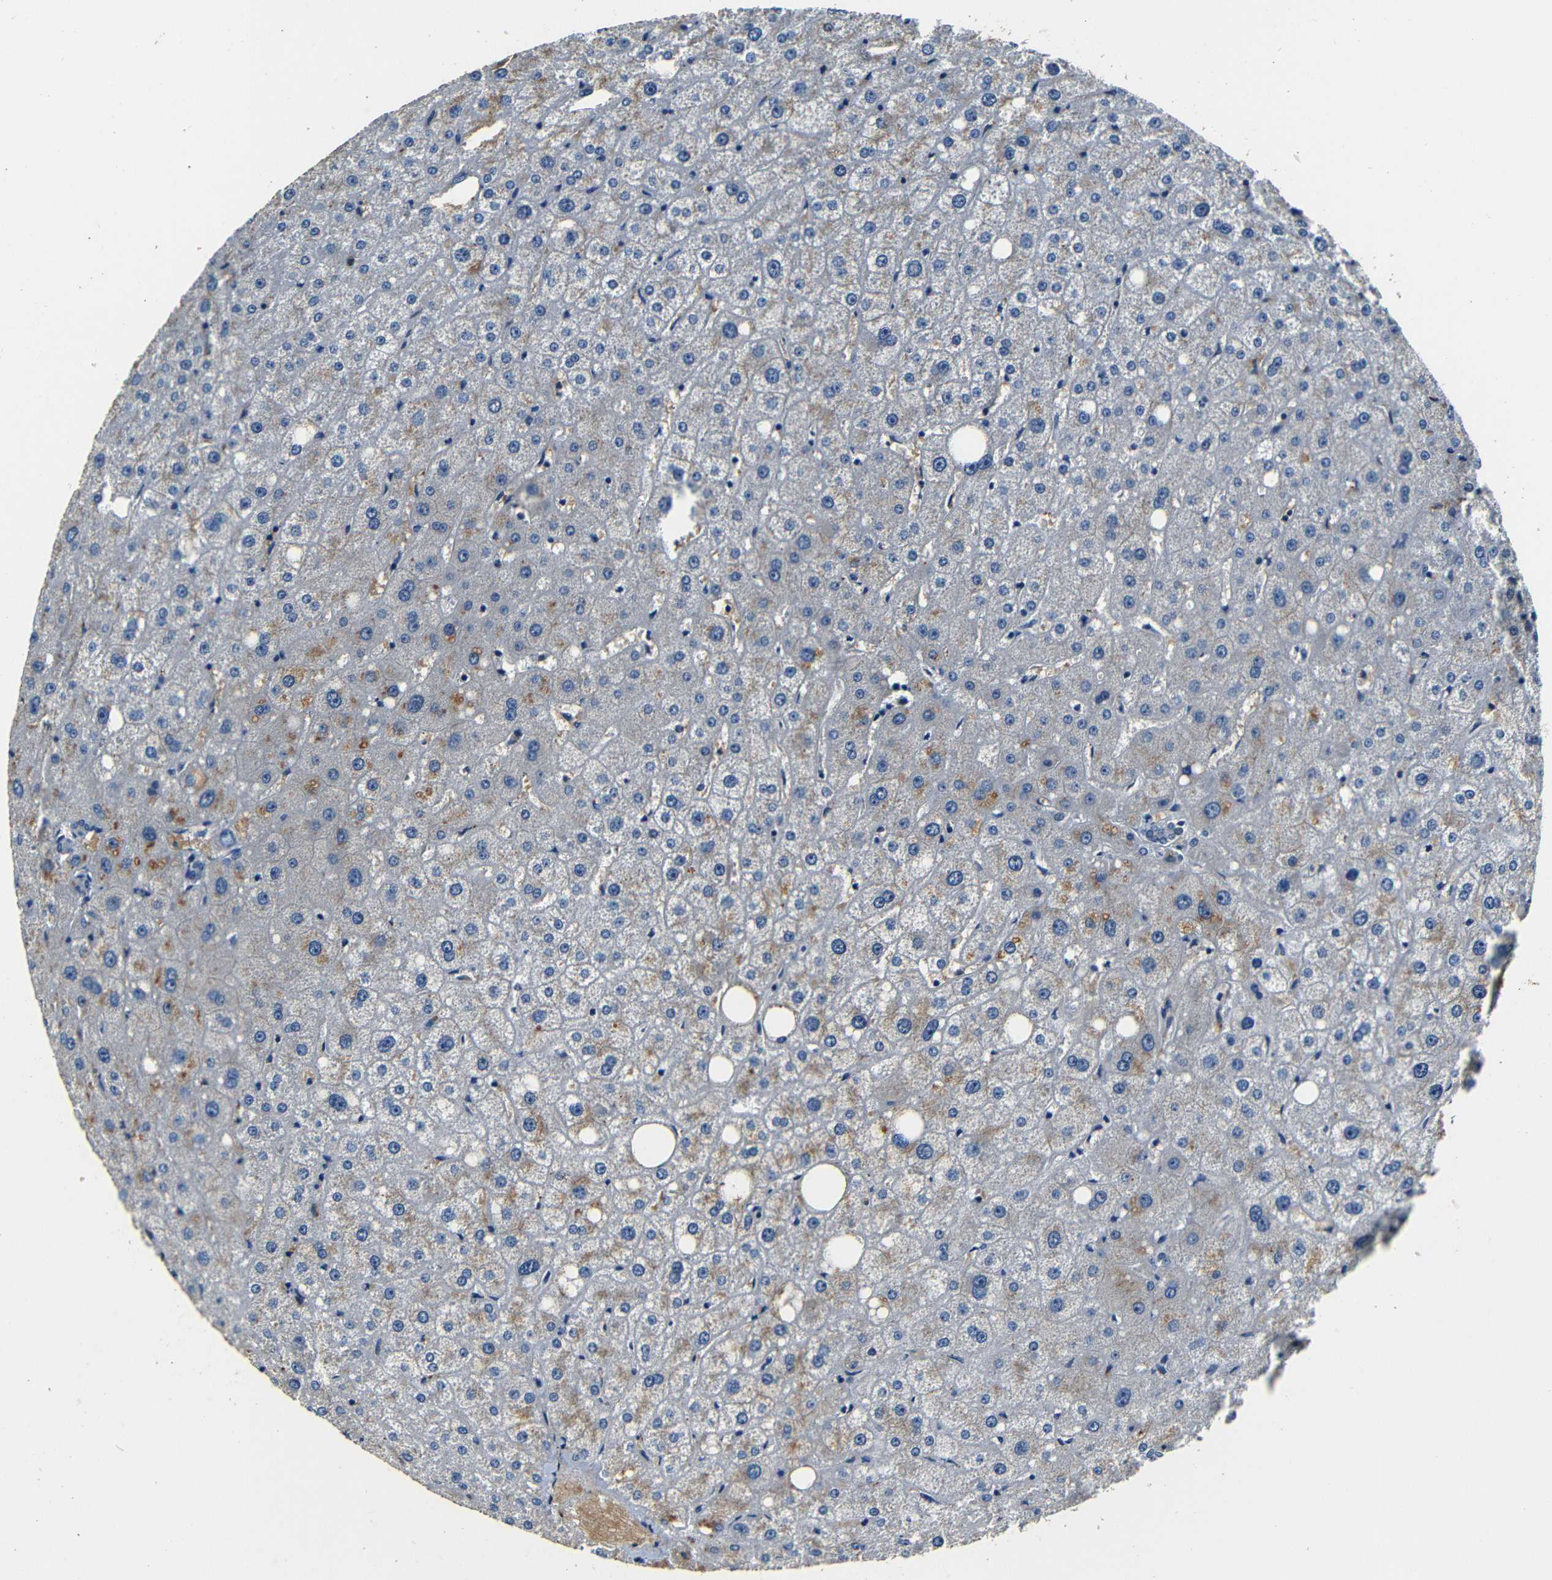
{"staining": {"intensity": "negative", "quantity": "none", "location": "none"}, "tissue": "liver", "cell_type": "Cholangiocytes", "image_type": "normal", "snomed": [{"axis": "morphology", "description": "Normal tissue, NOS"}, {"axis": "topography", "description": "Liver"}], "caption": "High power microscopy histopathology image of an IHC photomicrograph of normal liver, revealing no significant positivity in cholangiocytes. Nuclei are stained in blue.", "gene": "FOXD4L1", "patient": {"sex": "male", "age": 73}}